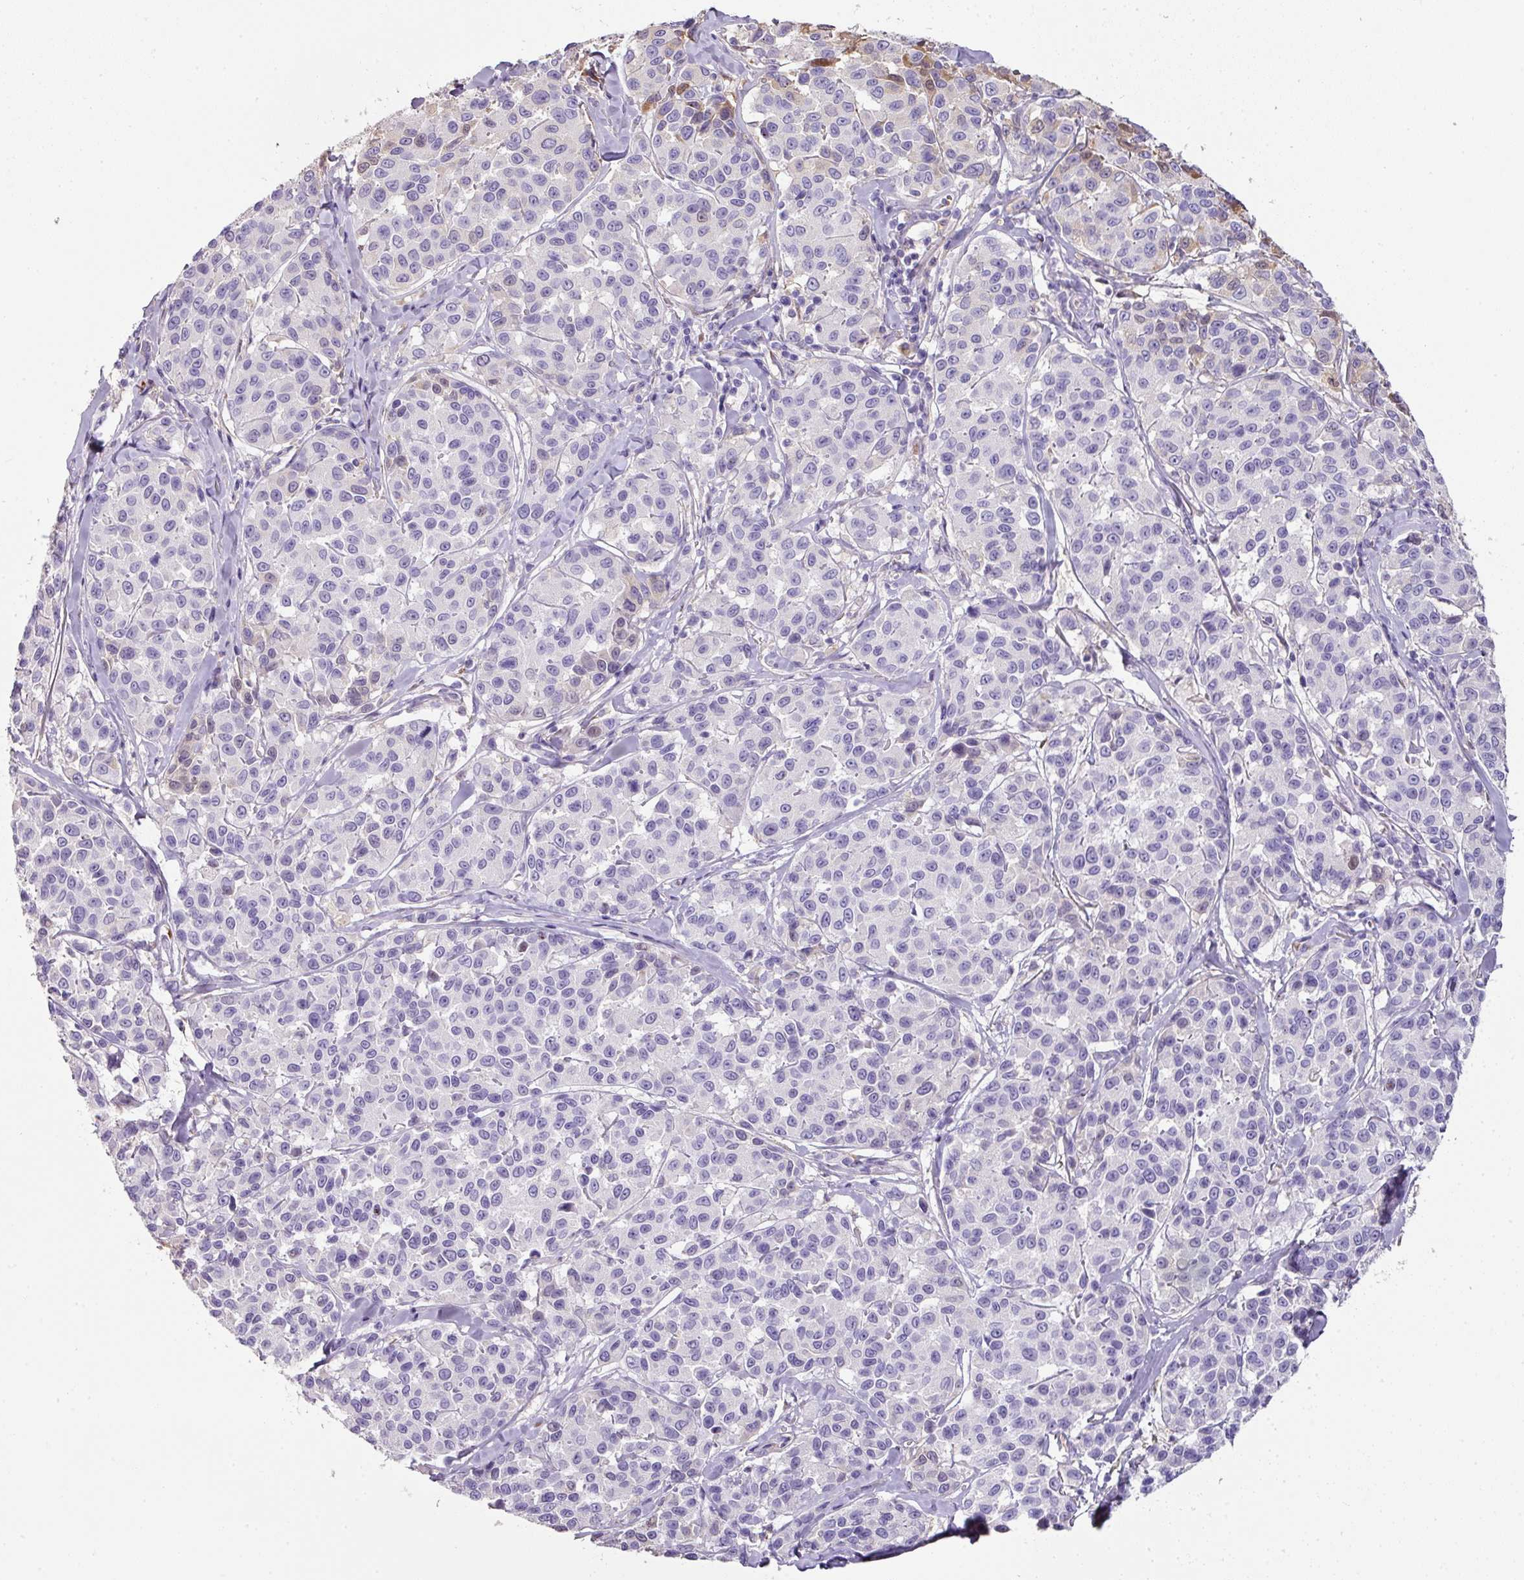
{"staining": {"intensity": "negative", "quantity": "none", "location": "none"}, "tissue": "melanoma", "cell_type": "Tumor cells", "image_type": "cancer", "snomed": [{"axis": "morphology", "description": "Malignant melanoma, NOS"}, {"axis": "topography", "description": "Skin"}], "caption": "DAB immunohistochemical staining of human melanoma shows no significant staining in tumor cells.", "gene": "CCZ1", "patient": {"sex": "female", "age": 66}}